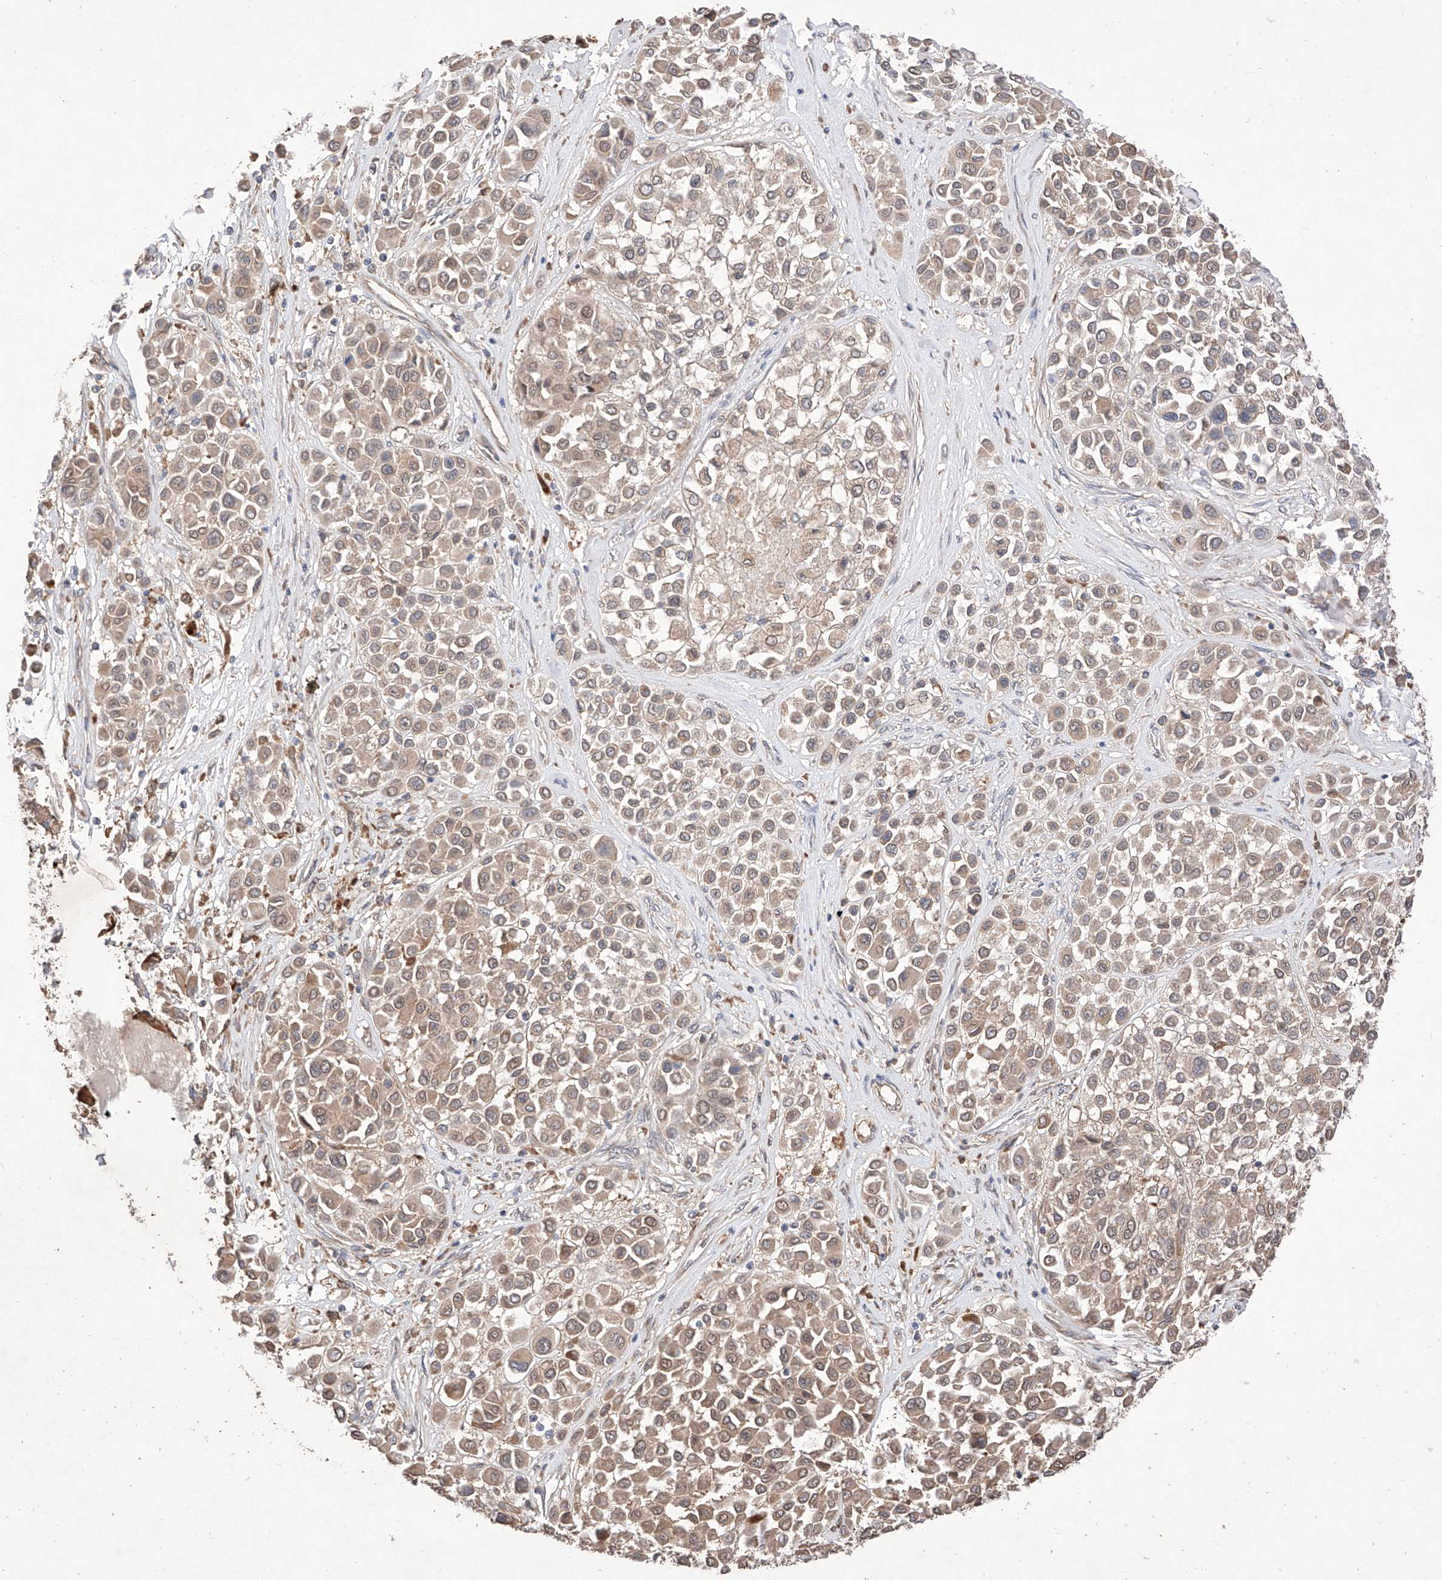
{"staining": {"intensity": "weak", "quantity": ">75%", "location": "cytoplasmic/membranous,nuclear"}, "tissue": "melanoma", "cell_type": "Tumor cells", "image_type": "cancer", "snomed": [{"axis": "morphology", "description": "Malignant melanoma, Metastatic site"}, {"axis": "topography", "description": "Soft tissue"}], "caption": "Melanoma stained for a protein shows weak cytoplasmic/membranous and nuclear positivity in tumor cells. The staining is performed using DAB (3,3'-diaminobenzidine) brown chromogen to label protein expression. The nuclei are counter-stained blue using hematoxylin.", "gene": "C6orf62", "patient": {"sex": "male", "age": 41}}